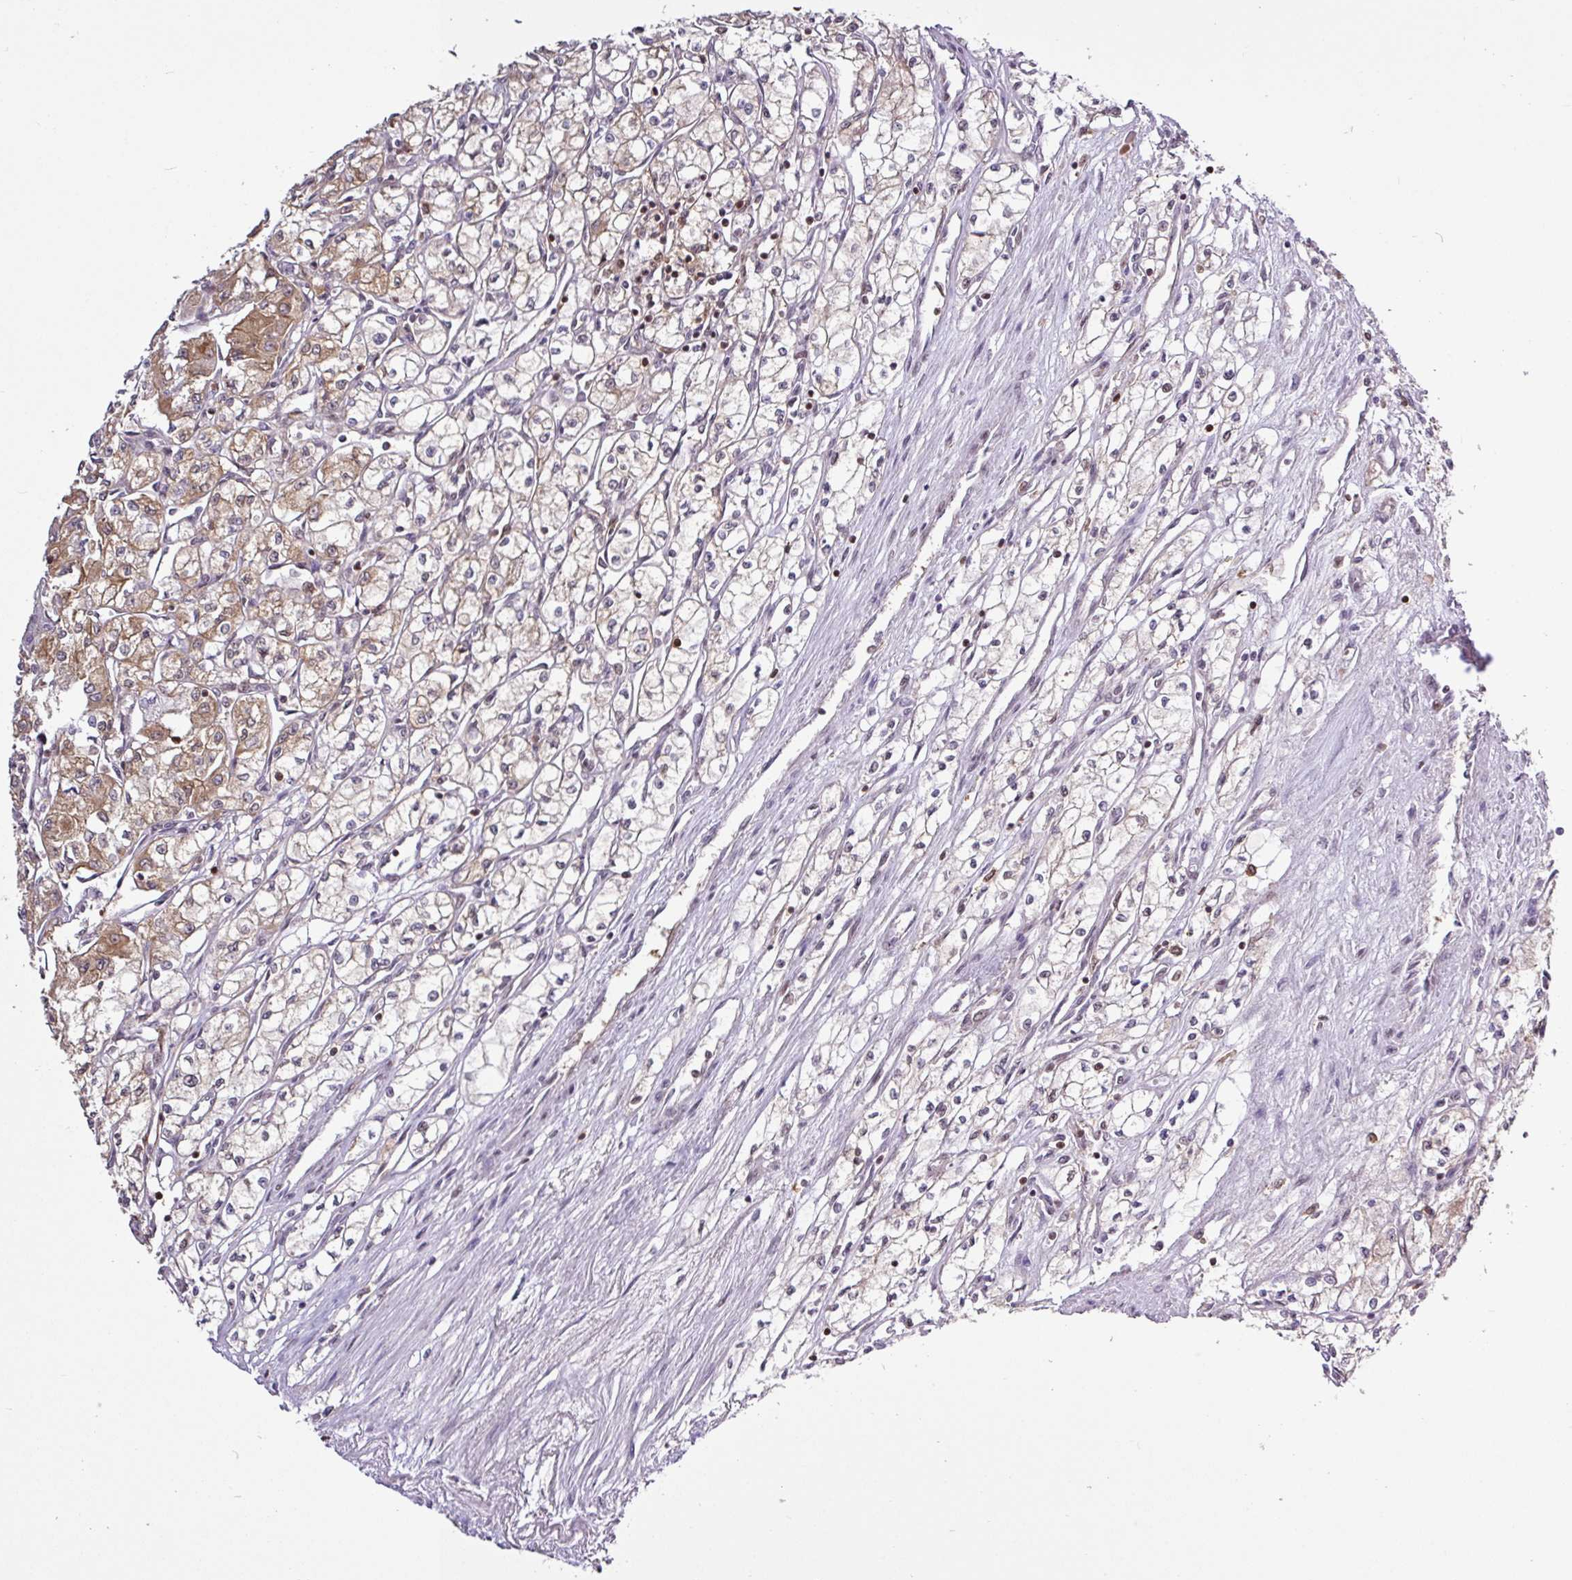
{"staining": {"intensity": "moderate", "quantity": "<25%", "location": "cytoplasmic/membranous"}, "tissue": "renal cancer", "cell_type": "Tumor cells", "image_type": "cancer", "snomed": [{"axis": "morphology", "description": "Adenocarcinoma, NOS"}, {"axis": "topography", "description": "Kidney"}], "caption": "This histopathology image reveals IHC staining of human renal adenocarcinoma, with low moderate cytoplasmic/membranous positivity in about <25% of tumor cells.", "gene": "ITPKC", "patient": {"sex": "male", "age": 59}}